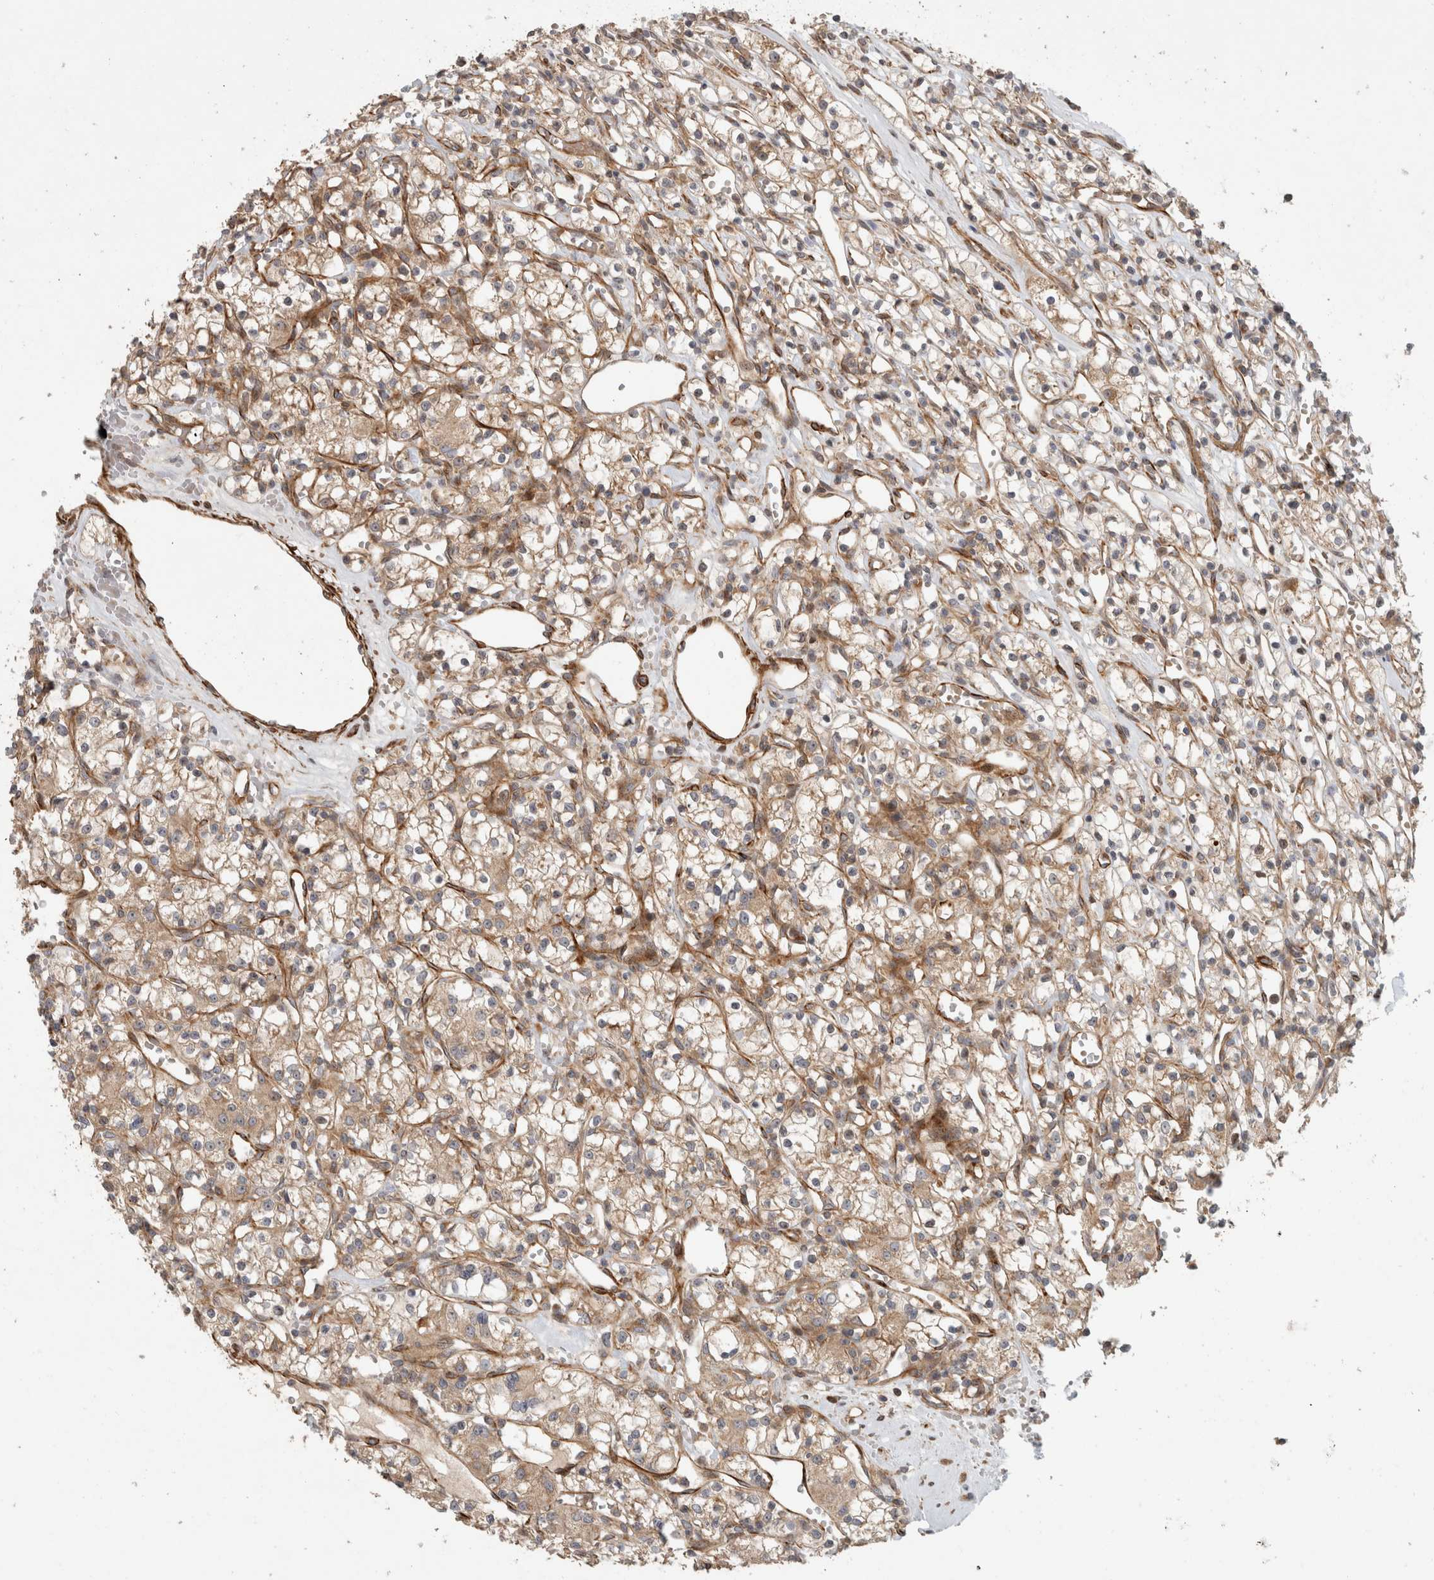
{"staining": {"intensity": "weak", "quantity": ">75%", "location": "cytoplasmic/membranous"}, "tissue": "renal cancer", "cell_type": "Tumor cells", "image_type": "cancer", "snomed": [{"axis": "morphology", "description": "Adenocarcinoma, NOS"}, {"axis": "topography", "description": "Kidney"}], "caption": "Renal cancer was stained to show a protein in brown. There is low levels of weak cytoplasmic/membranous expression in about >75% of tumor cells.", "gene": "SIPA1L2", "patient": {"sex": "female", "age": 59}}